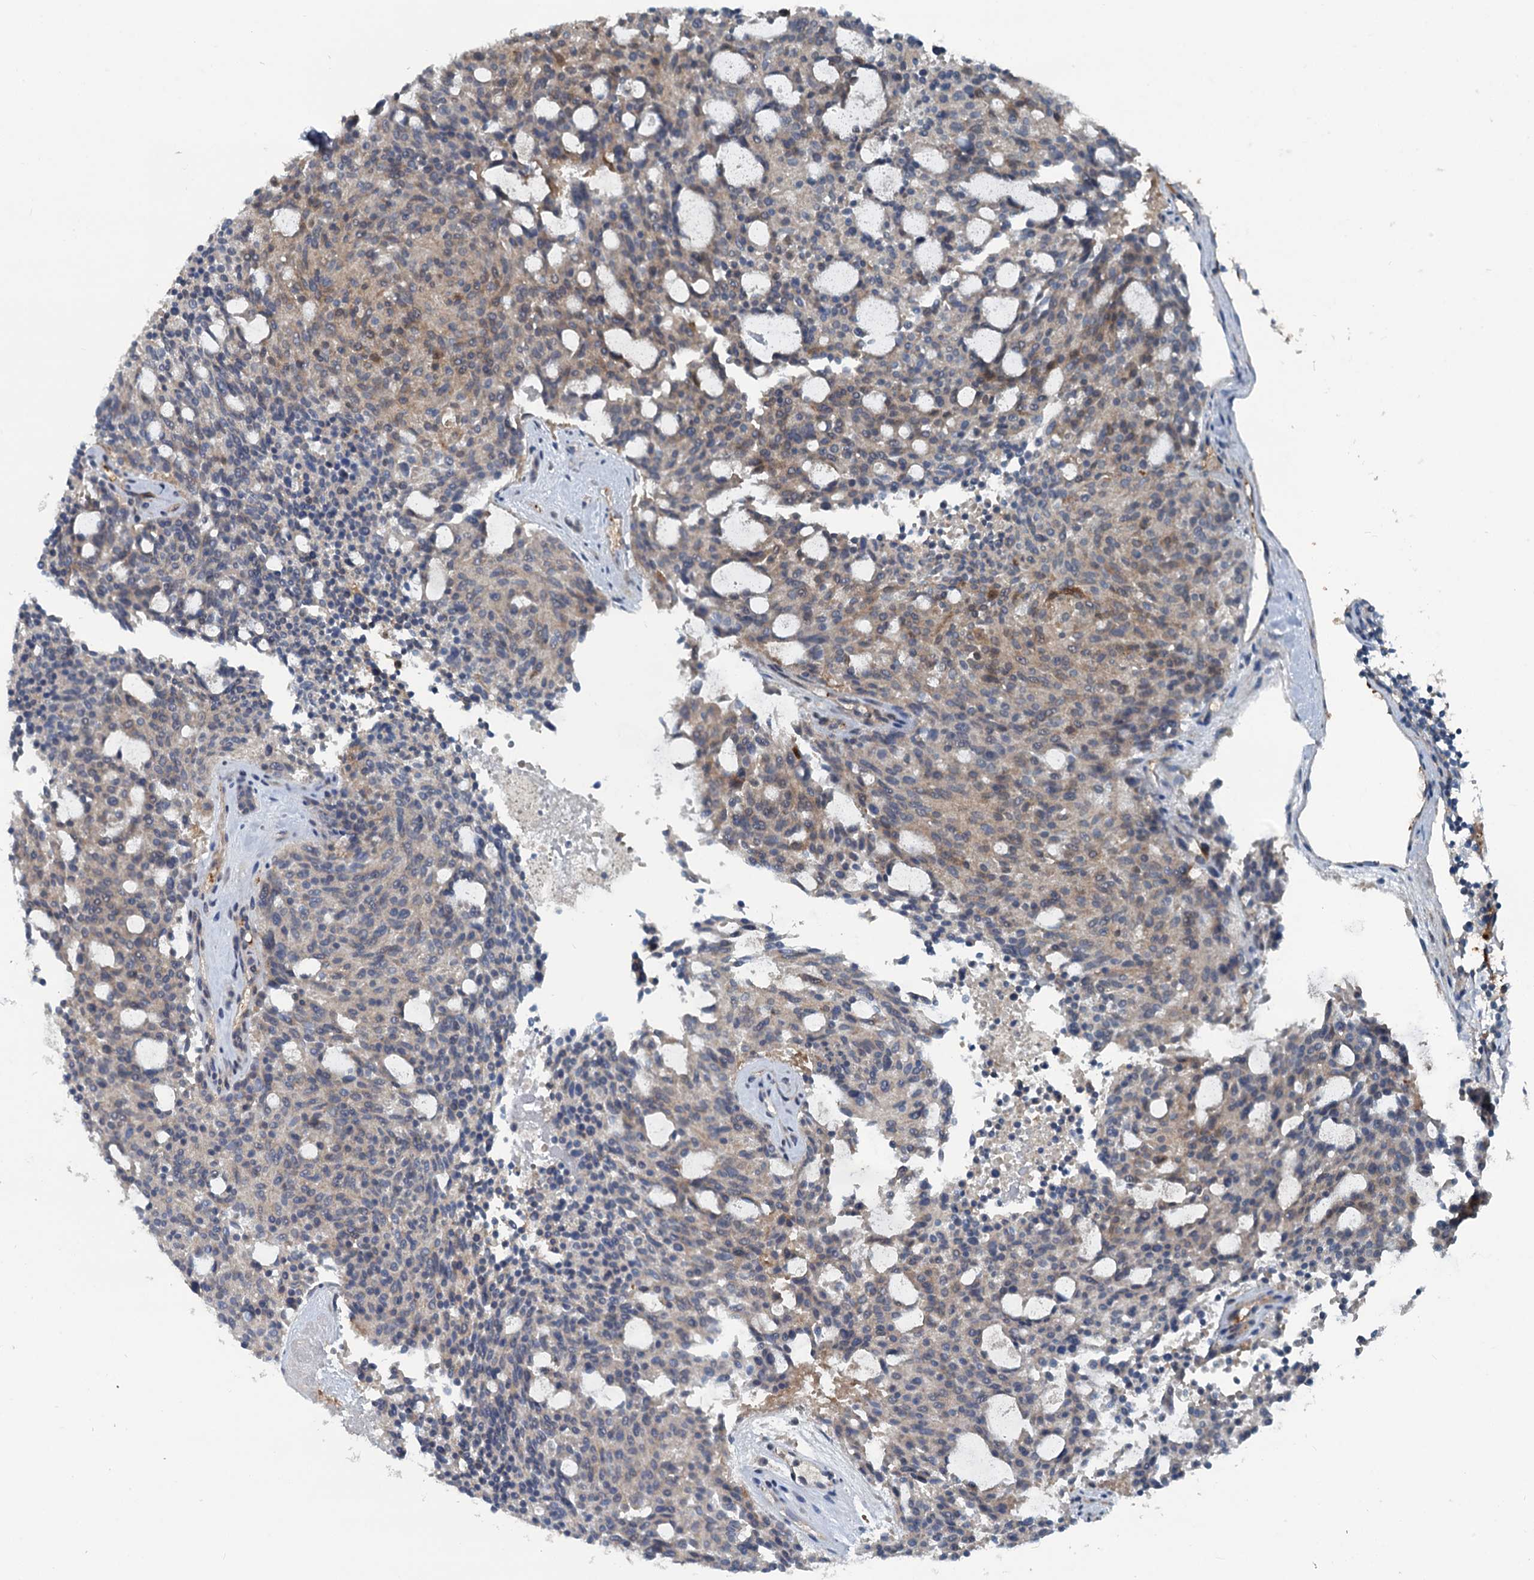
{"staining": {"intensity": "moderate", "quantity": "<25%", "location": "cytoplasmic/membranous"}, "tissue": "carcinoid", "cell_type": "Tumor cells", "image_type": "cancer", "snomed": [{"axis": "morphology", "description": "Carcinoid, malignant, NOS"}, {"axis": "topography", "description": "Pancreas"}], "caption": "Brown immunohistochemical staining in human malignant carcinoid exhibits moderate cytoplasmic/membranous expression in about <25% of tumor cells. The staining was performed using DAB (3,3'-diaminobenzidine) to visualize the protein expression in brown, while the nuclei were stained in blue with hematoxylin (Magnification: 20x).", "gene": "GCLM", "patient": {"sex": "female", "age": 54}}